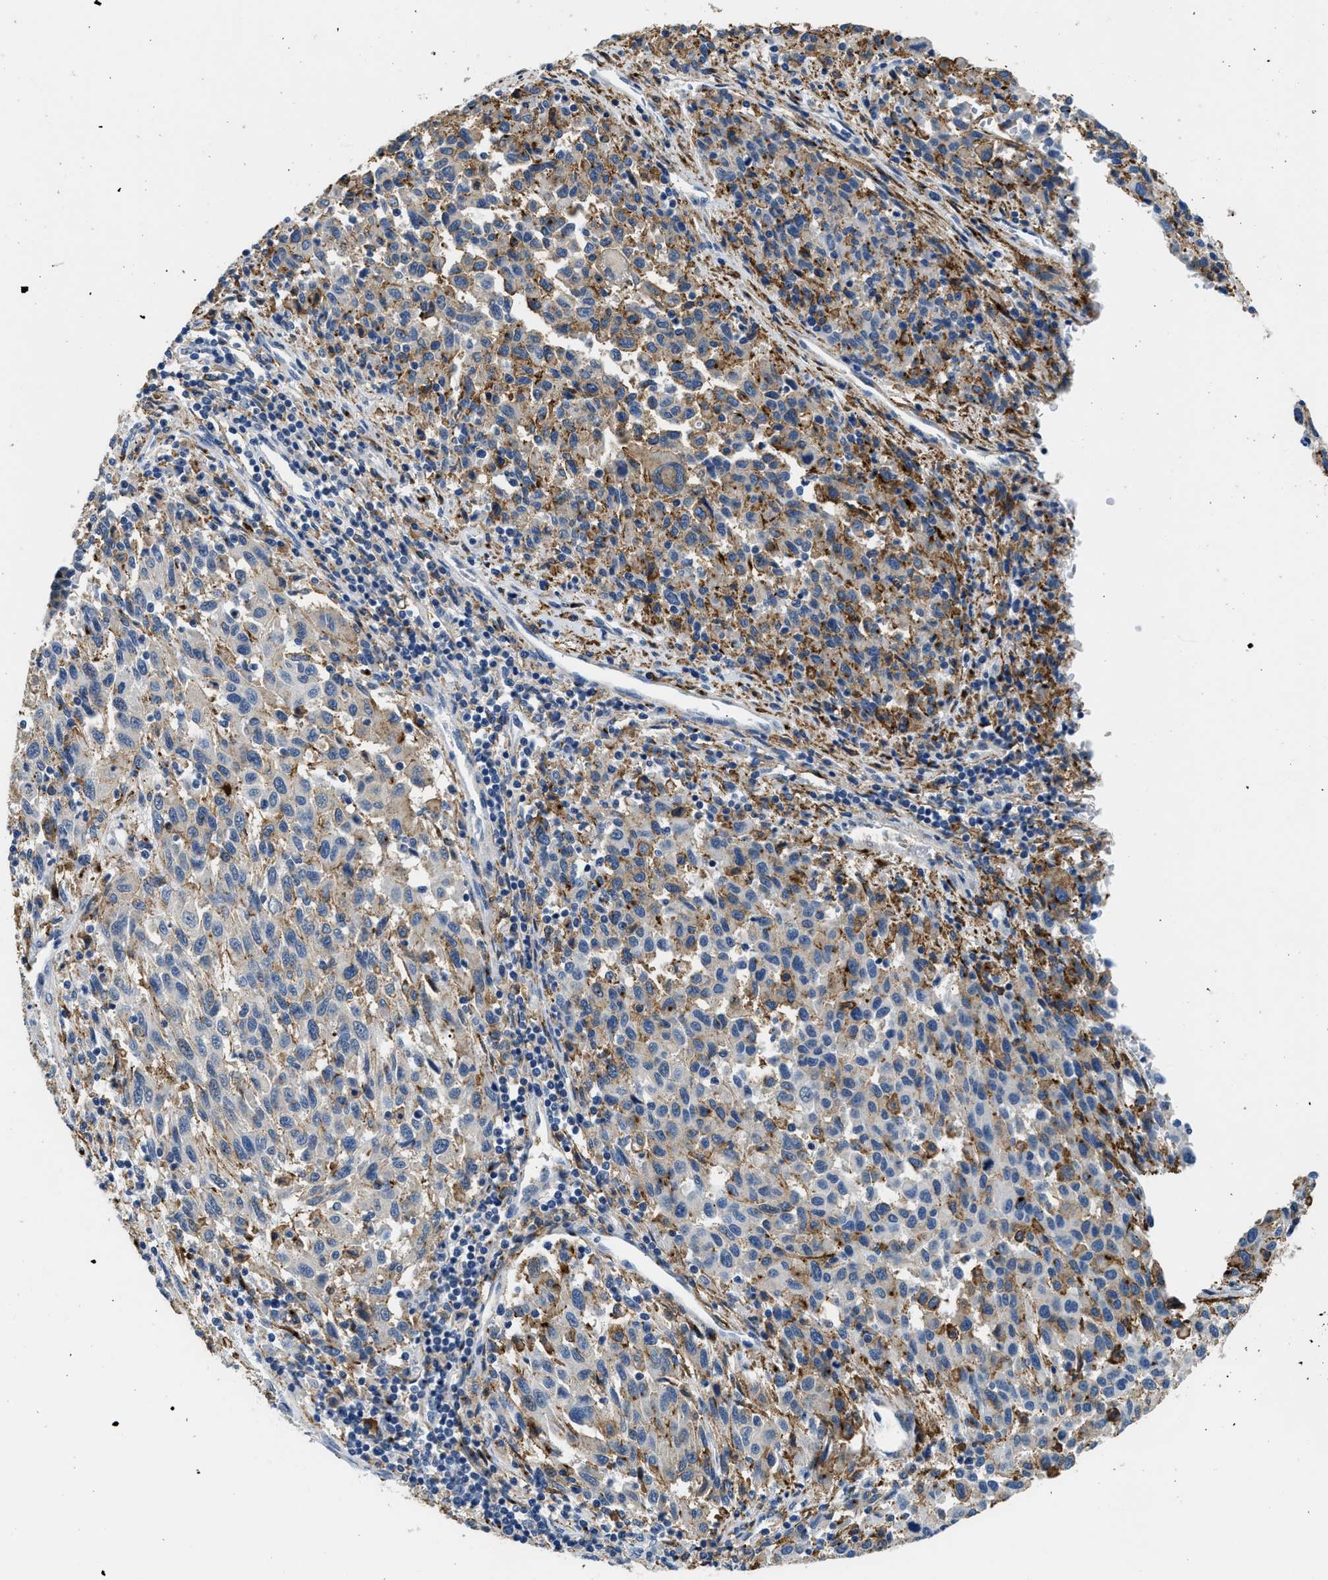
{"staining": {"intensity": "moderate", "quantity": "<25%", "location": "cytoplasmic/membranous"}, "tissue": "melanoma", "cell_type": "Tumor cells", "image_type": "cancer", "snomed": [{"axis": "morphology", "description": "Malignant melanoma, Metastatic site"}, {"axis": "topography", "description": "Lymph node"}], "caption": "Immunohistochemistry (IHC) of malignant melanoma (metastatic site) shows low levels of moderate cytoplasmic/membranous expression in about <25% of tumor cells. Nuclei are stained in blue.", "gene": "LRP1", "patient": {"sex": "male", "age": 61}}